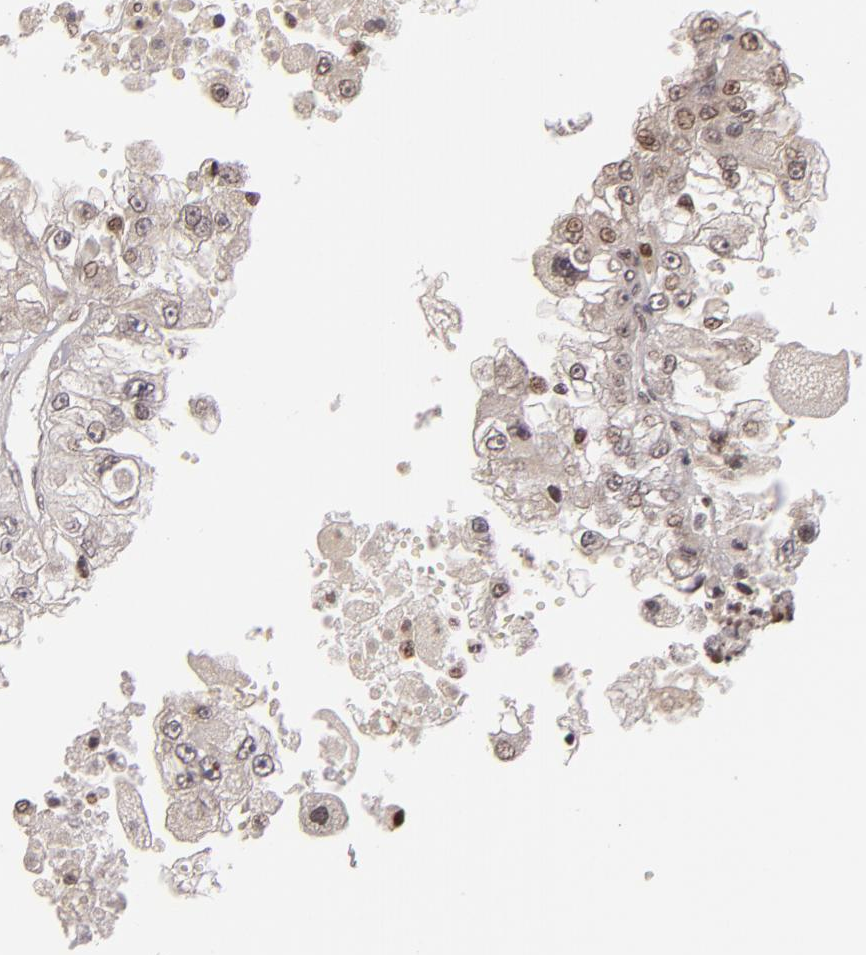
{"staining": {"intensity": "weak", "quantity": "<25%", "location": "nuclear"}, "tissue": "renal cancer", "cell_type": "Tumor cells", "image_type": "cancer", "snomed": [{"axis": "morphology", "description": "Adenocarcinoma, NOS"}, {"axis": "topography", "description": "Kidney"}], "caption": "IHC histopathology image of renal cancer stained for a protein (brown), which displays no positivity in tumor cells.", "gene": "RARB", "patient": {"sex": "female", "age": 83}}